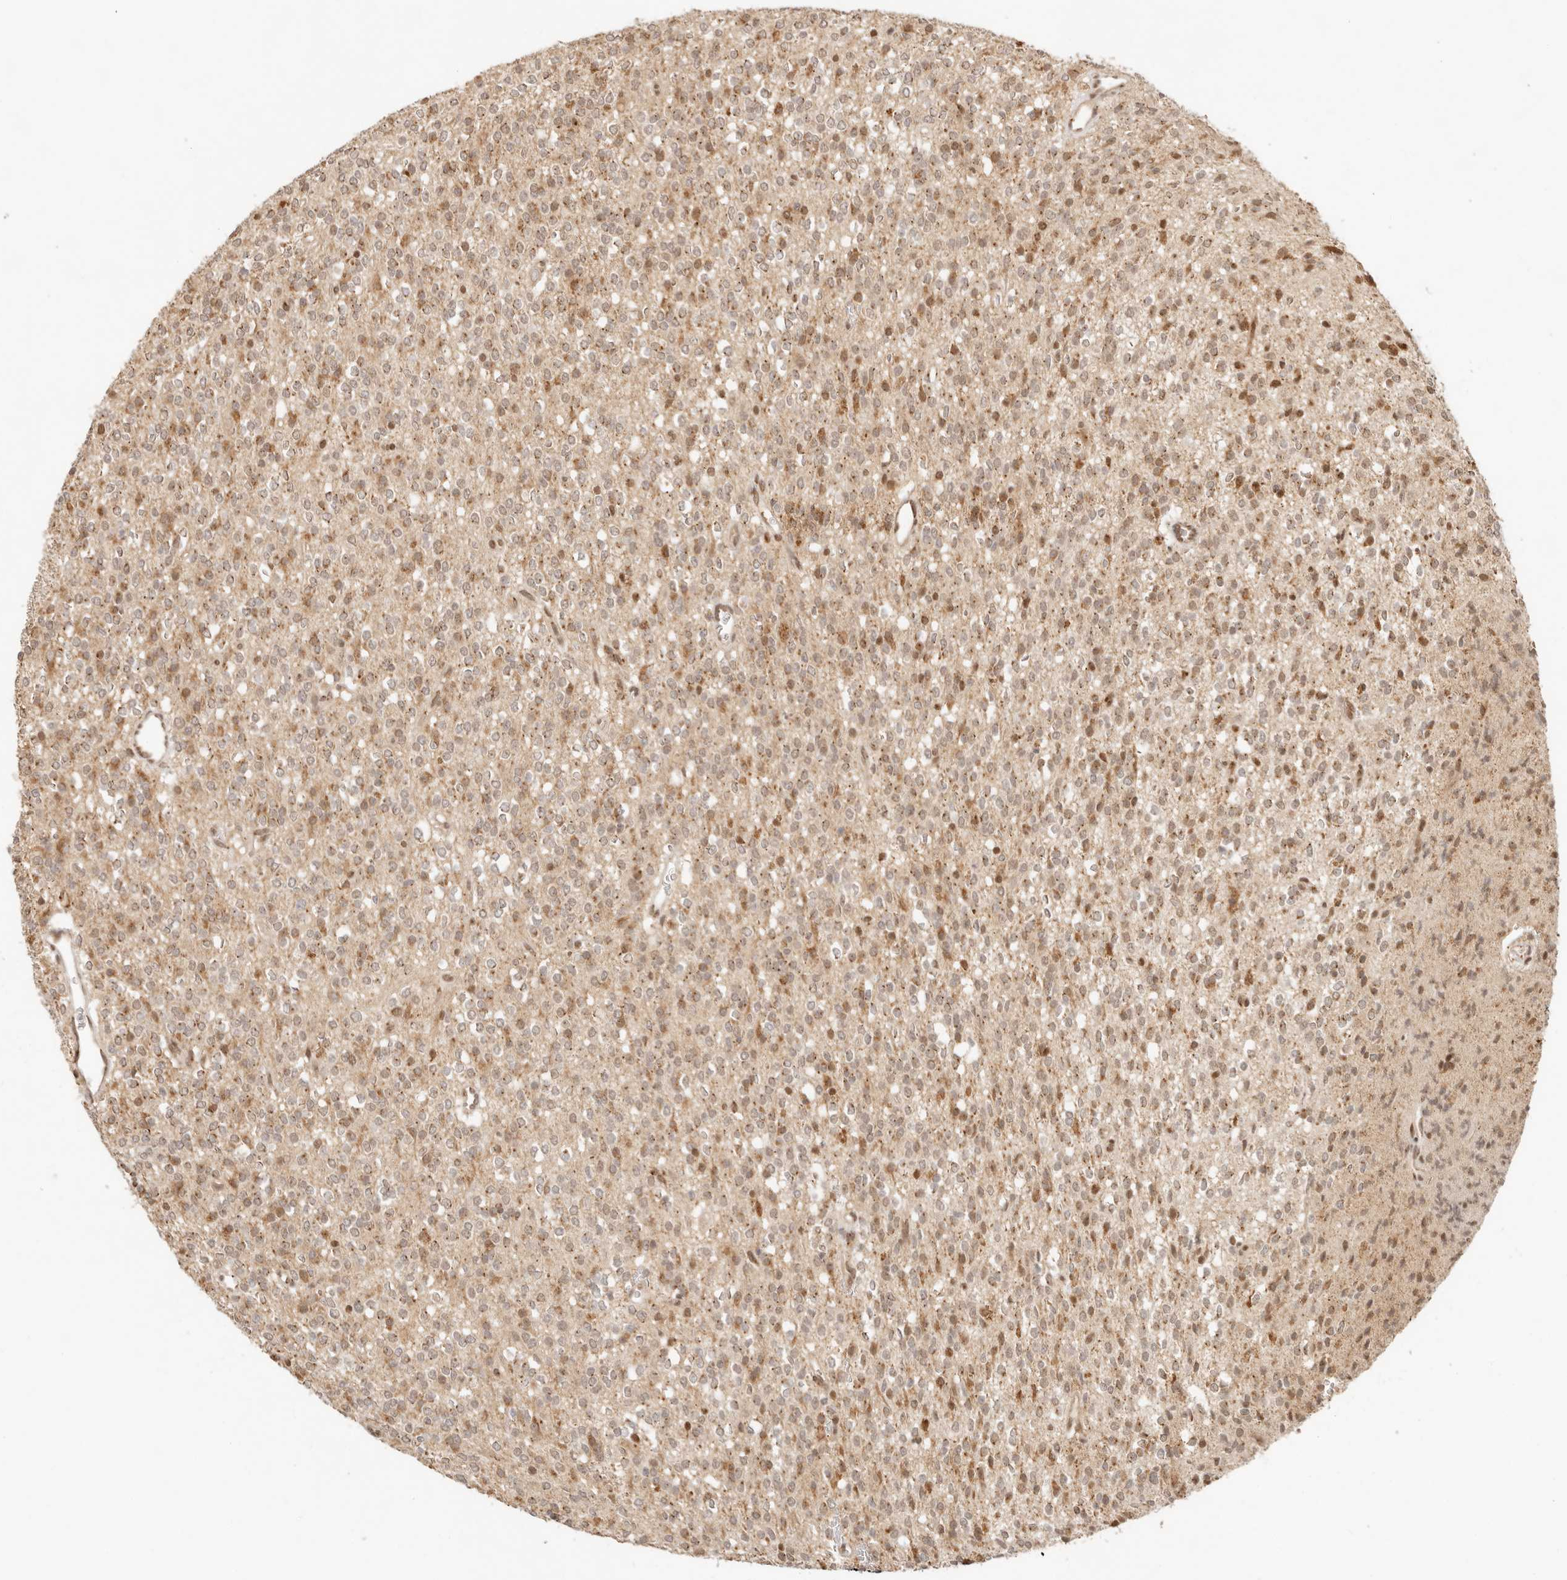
{"staining": {"intensity": "moderate", "quantity": ">75%", "location": "cytoplasmic/membranous"}, "tissue": "glioma", "cell_type": "Tumor cells", "image_type": "cancer", "snomed": [{"axis": "morphology", "description": "Glioma, malignant, High grade"}, {"axis": "topography", "description": "Brain"}], "caption": "Human glioma stained for a protein (brown) reveals moderate cytoplasmic/membranous positive staining in approximately >75% of tumor cells.", "gene": "INTS11", "patient": {"sex": "male", "age": 34}}